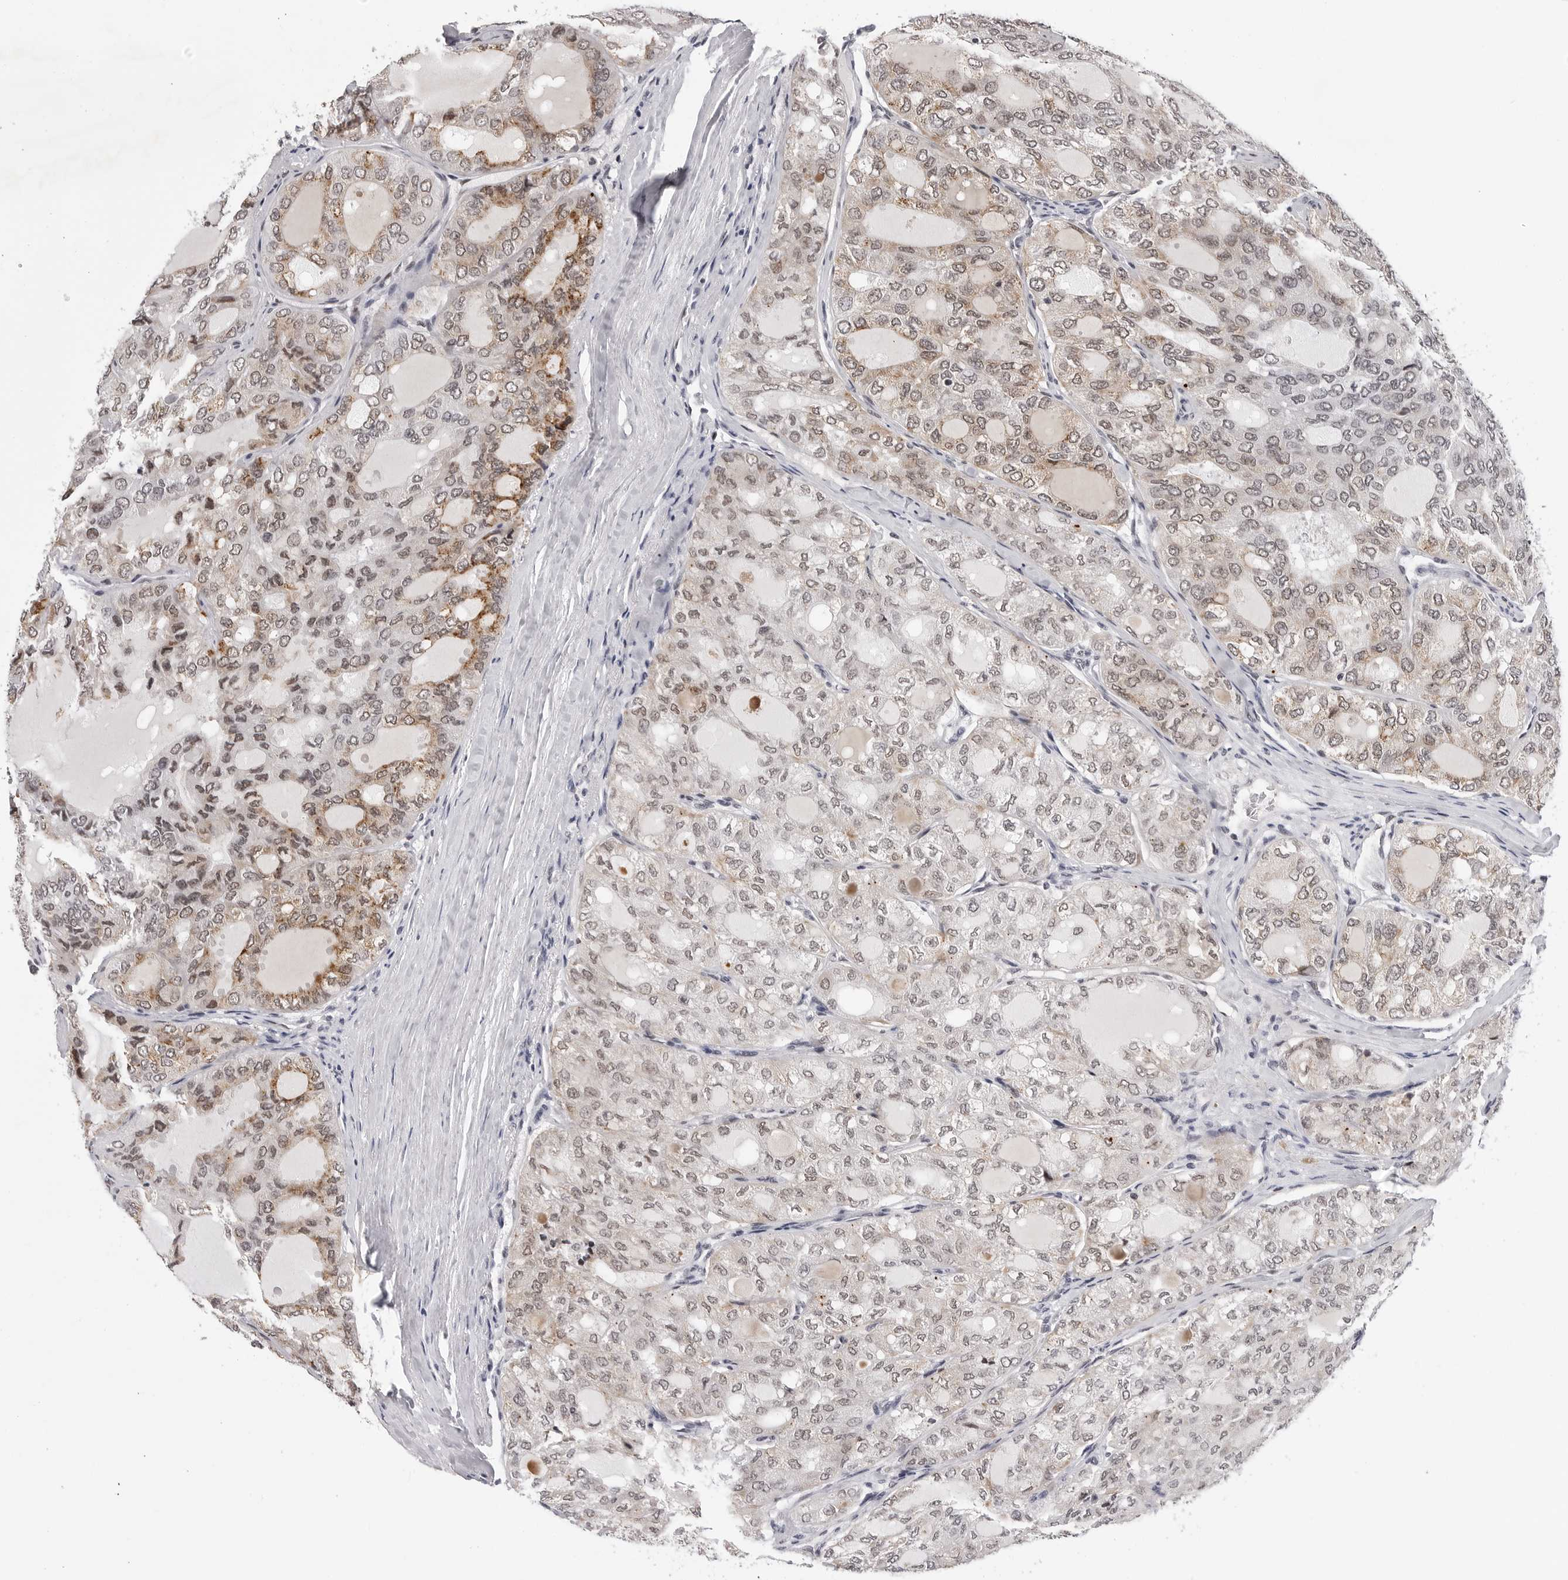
{"staining": {"intensity": "weak", "quantity": ">75%", "location": "cytoplasmic/membranous,nuclear"}, "tissue": "thyroid cancer", "cell_type": "Tumor cells", "image_type": "cancer", "snomed": [{"axis": "morphology", "description": "Follicular adenoma carcinoma, NOS"}, {"axis": "topography", "description": "Thyroid gland"}], "caption": "Approximately >75% of tumor cells in thyroid cancer exhibit weak cytoplasmic/membranous and nuclear protein staining as visualized by brown immunohistochemical staining.", "gene": "SF3B4", "patient": {"sex": "male", "age": 75}}